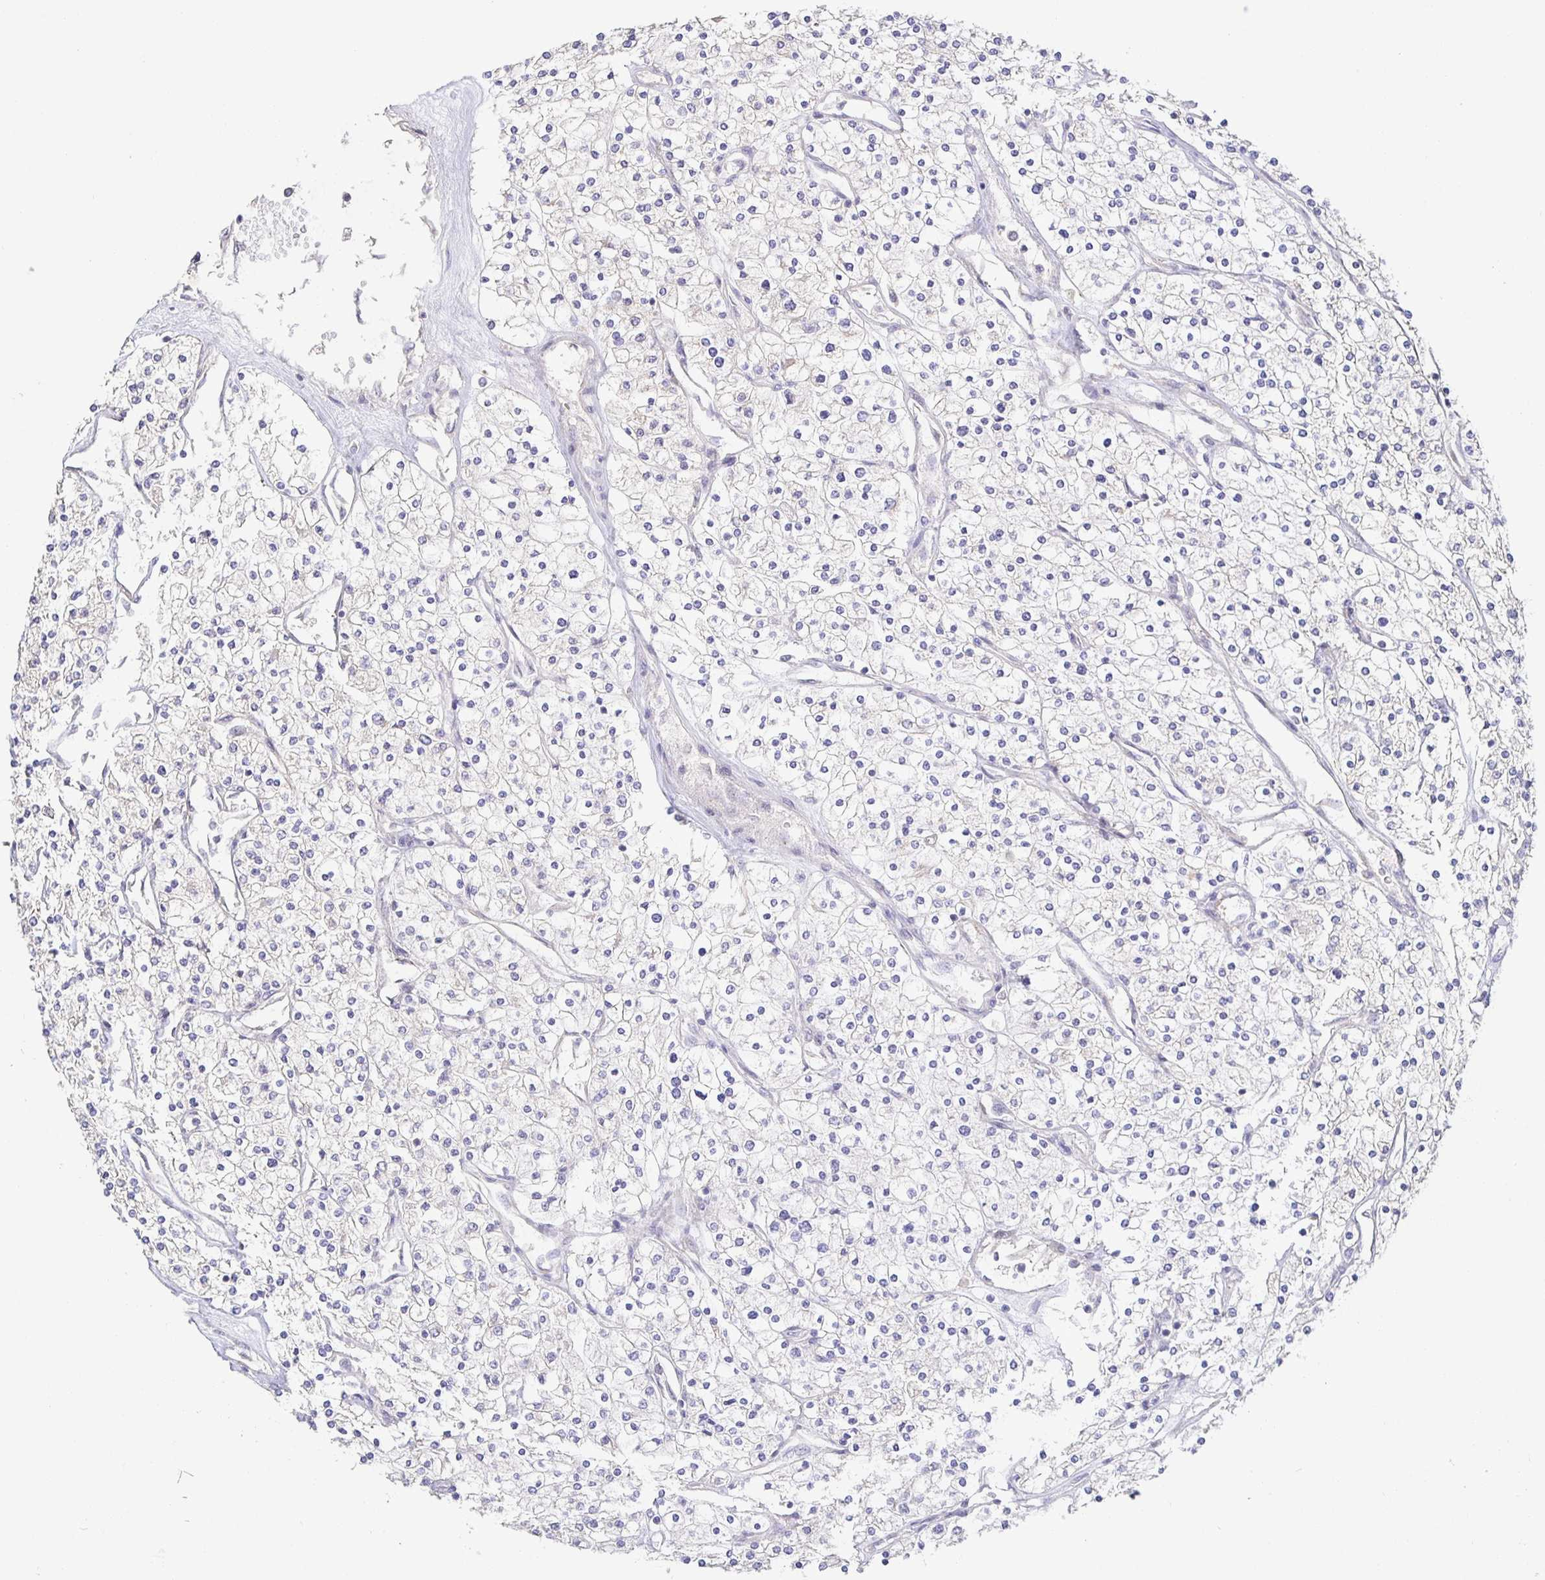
{"staining": {"intensity": "negative", "quantity": "none", "location": "none"}, "tissue": "renal cancer", "cell_type": "Tumor cells", "image_type": "cancer", "snomed": [{"axis": "morphology", "description": "Adenocarcinoma, NOS"}, {"axis": "topography", "description": "Kidney"}], "caption": "There is no significant staining in tumor cells of renal cancer (adenocarcinoma). (DAB (3,3'-diaminobenzidine) IHC with hematoxylin counter stain).", "gene": "ZDHHC11", "patient": {"sex": "male", "age": 80}}